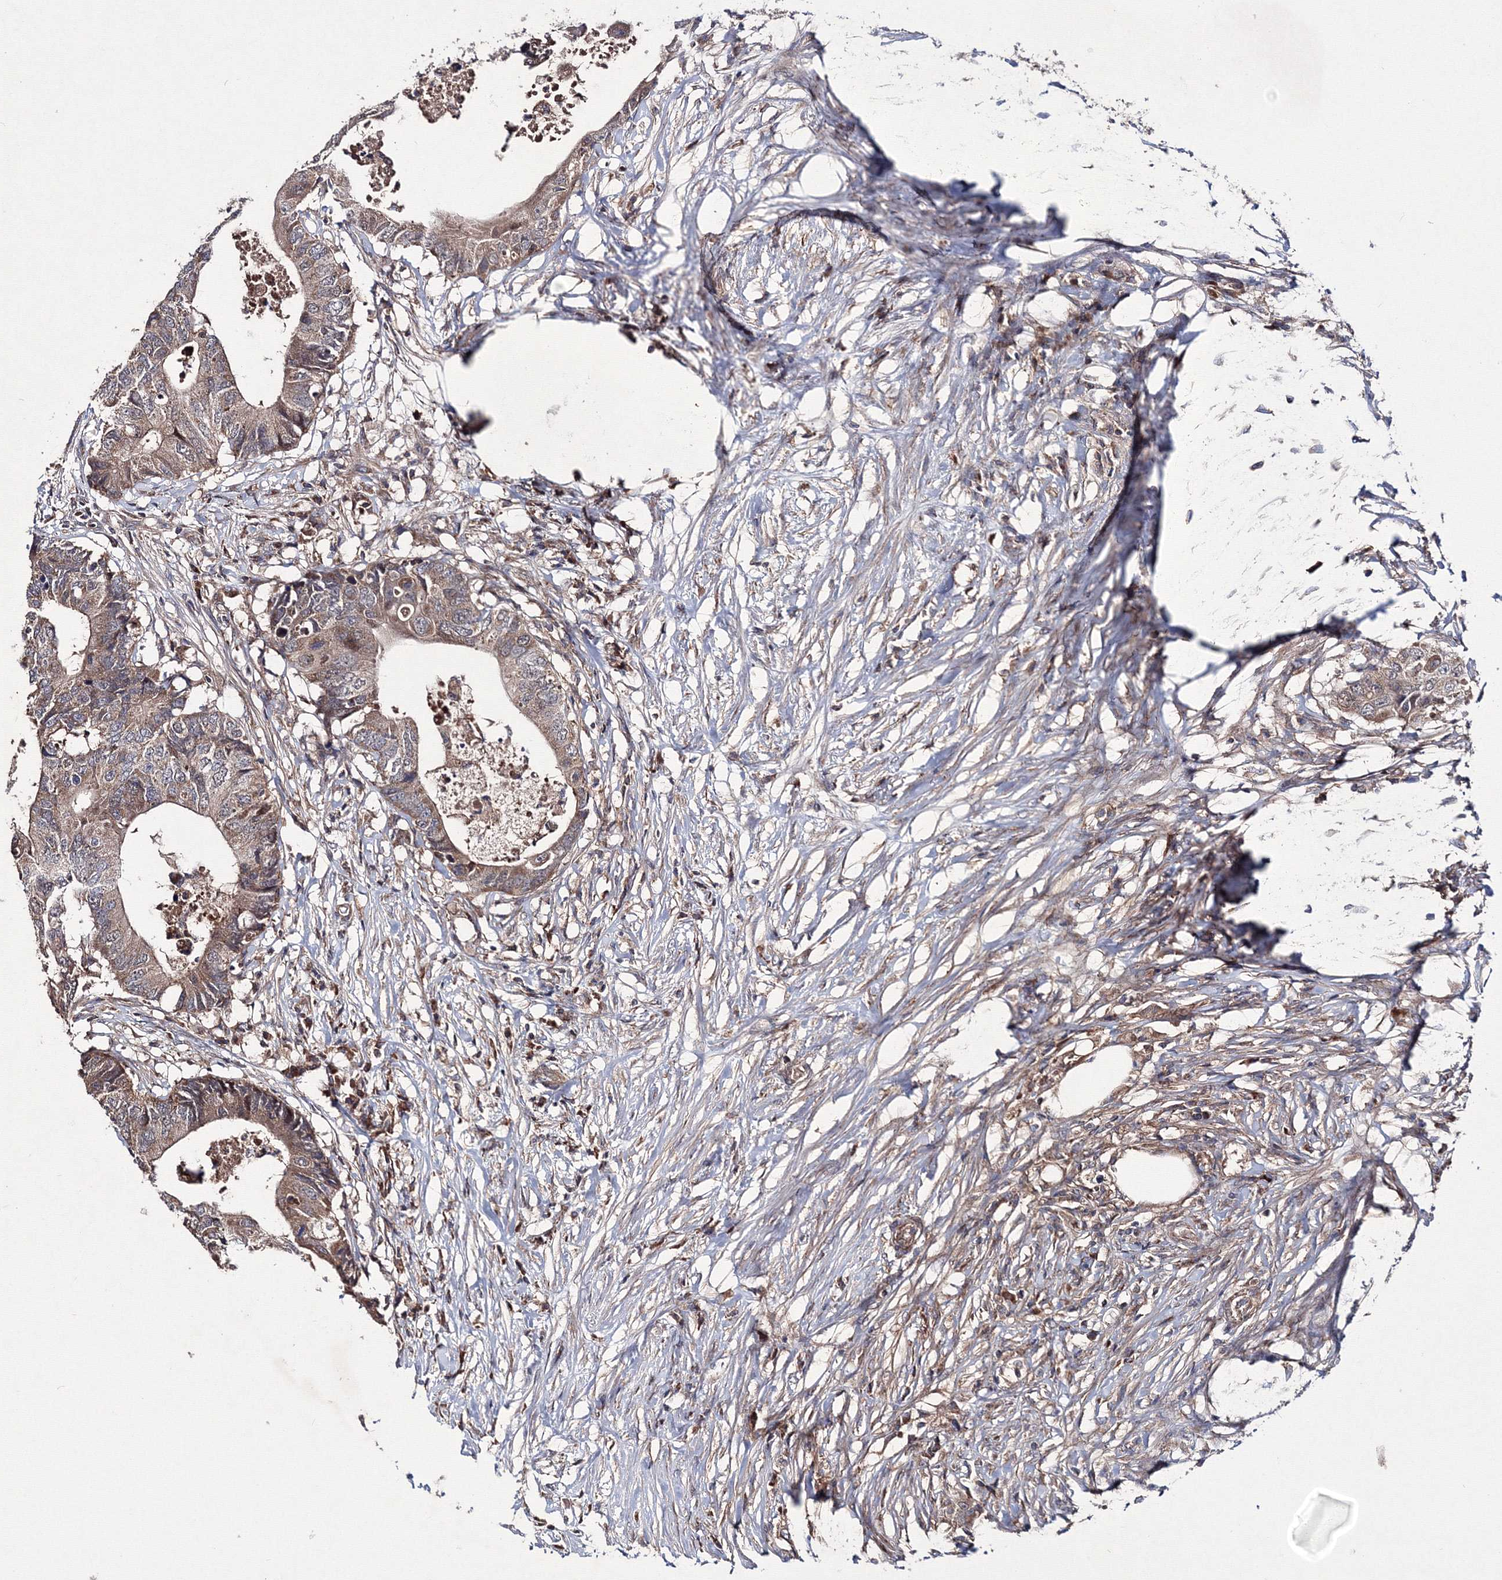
{"staining": {"intensity": "weak", "quantity": "25%-75%", "location": "cytoplasmic/membranous"}, "tissue": "colorectal cancer", "cell_type": "Tumor cells", "image_type": "cancer", "snomed": [{"axis": "morphology", "description": "Adenocarcinoma, NOS"}, {"axis": "topography", "description": "Colon"}], "caption": "Protein staining reveals weak cytoplasmic/membranous positivity in approximately 25%-75% of tumor cells in adenocarcinoma (colorectal).", "gene": "PPP2R2B", "patient": {"sex": "male", "age": 71}}